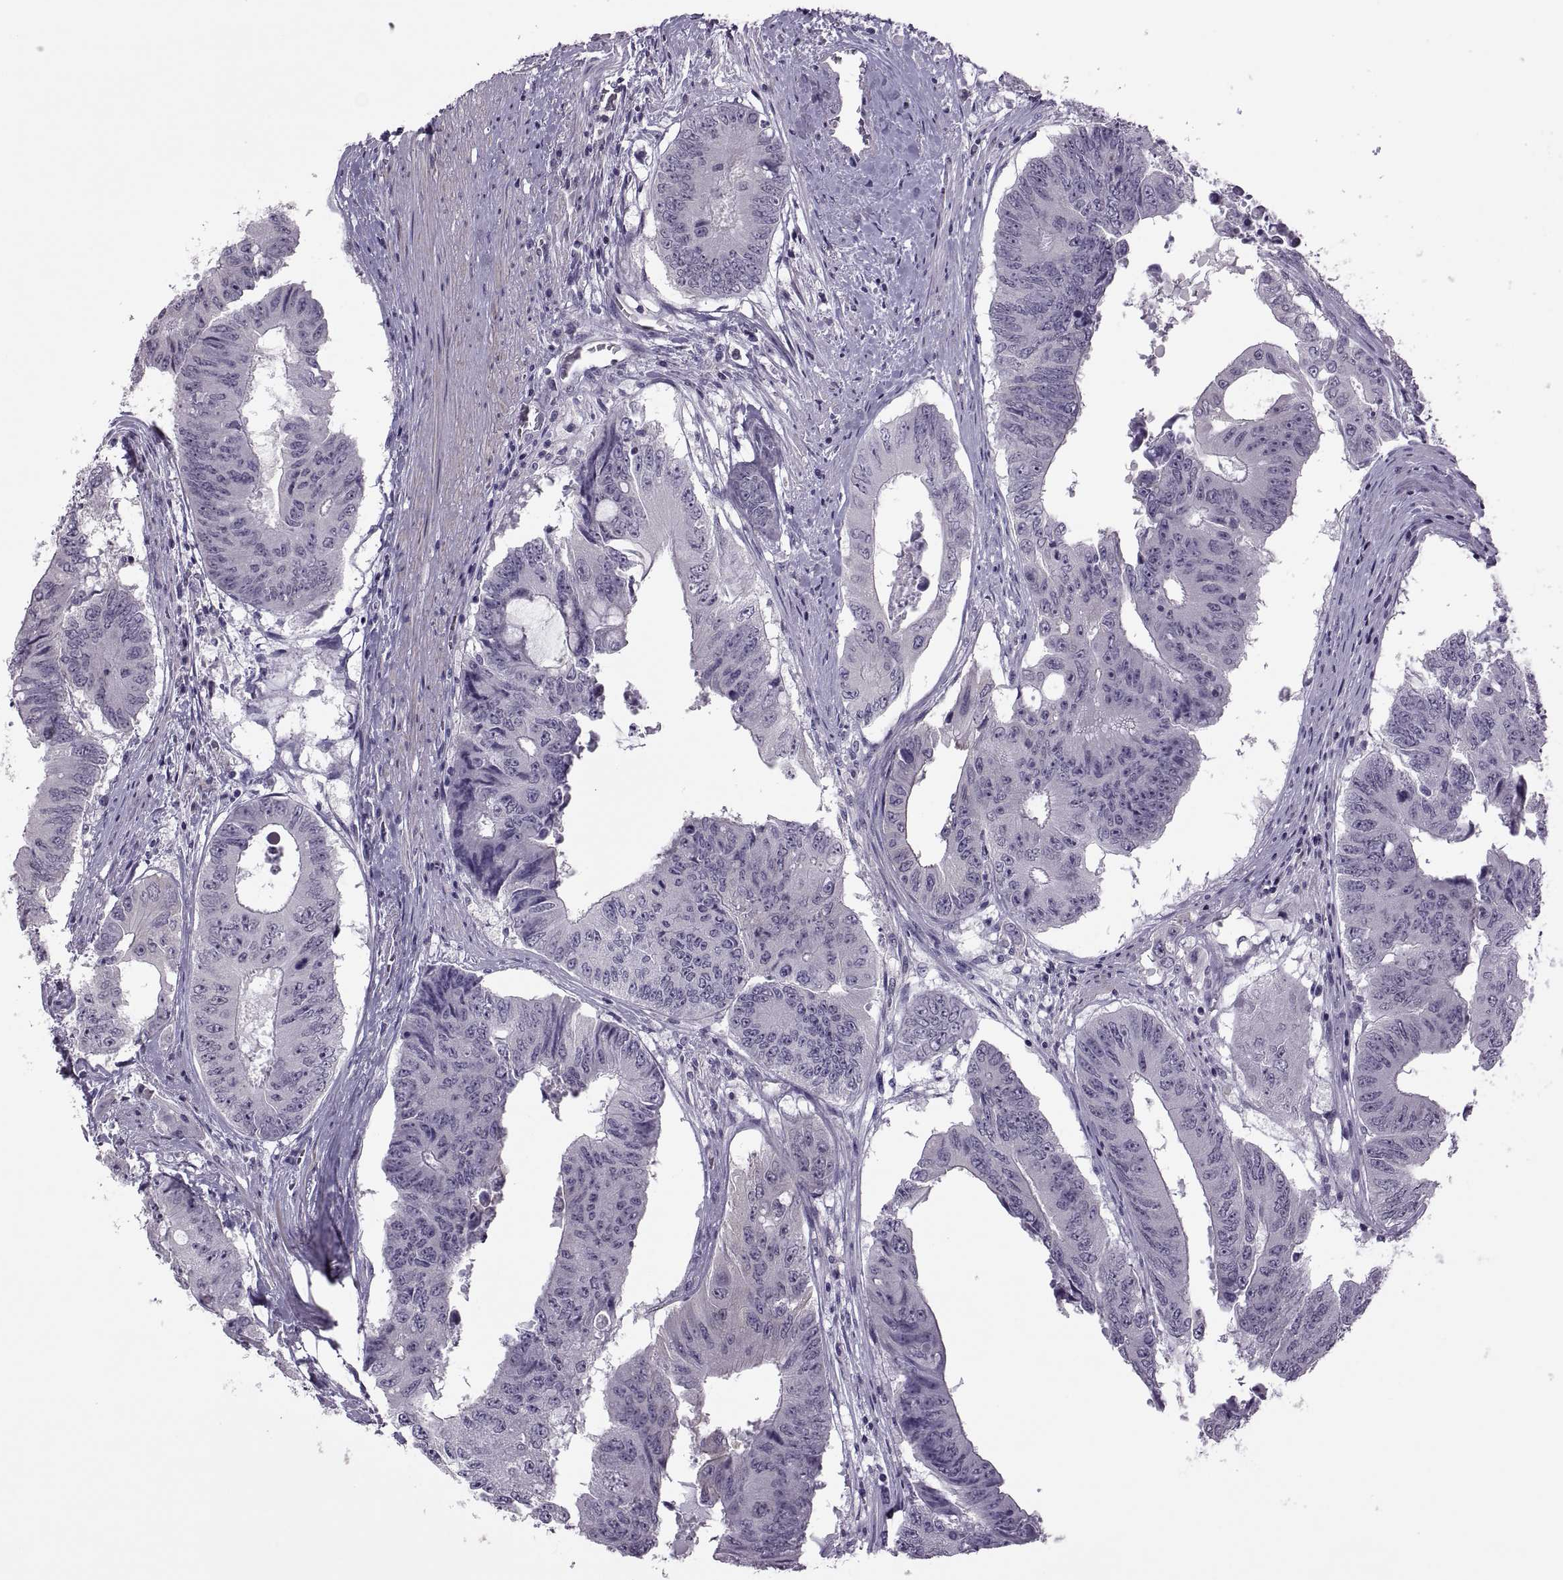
{"staining": {"intensity": "negative", "quantity": "none", "location": "none"}, "tissue": "colorectal cancer", "cell_type": "Tumor cells", "image_type": "cancer", "snomed": [{"axis": "morphology", "description": "Adenocarcinoma, NOS"}, {"axis": "topography", "description": "Rectum"}], "caption": "Adenocarcinoma (colorectal) was stained to show a protein in brown. There is no significant positivity in tumor cells.", "gene": "ODF3", "patient": {"sex": "male", "age": 59}}